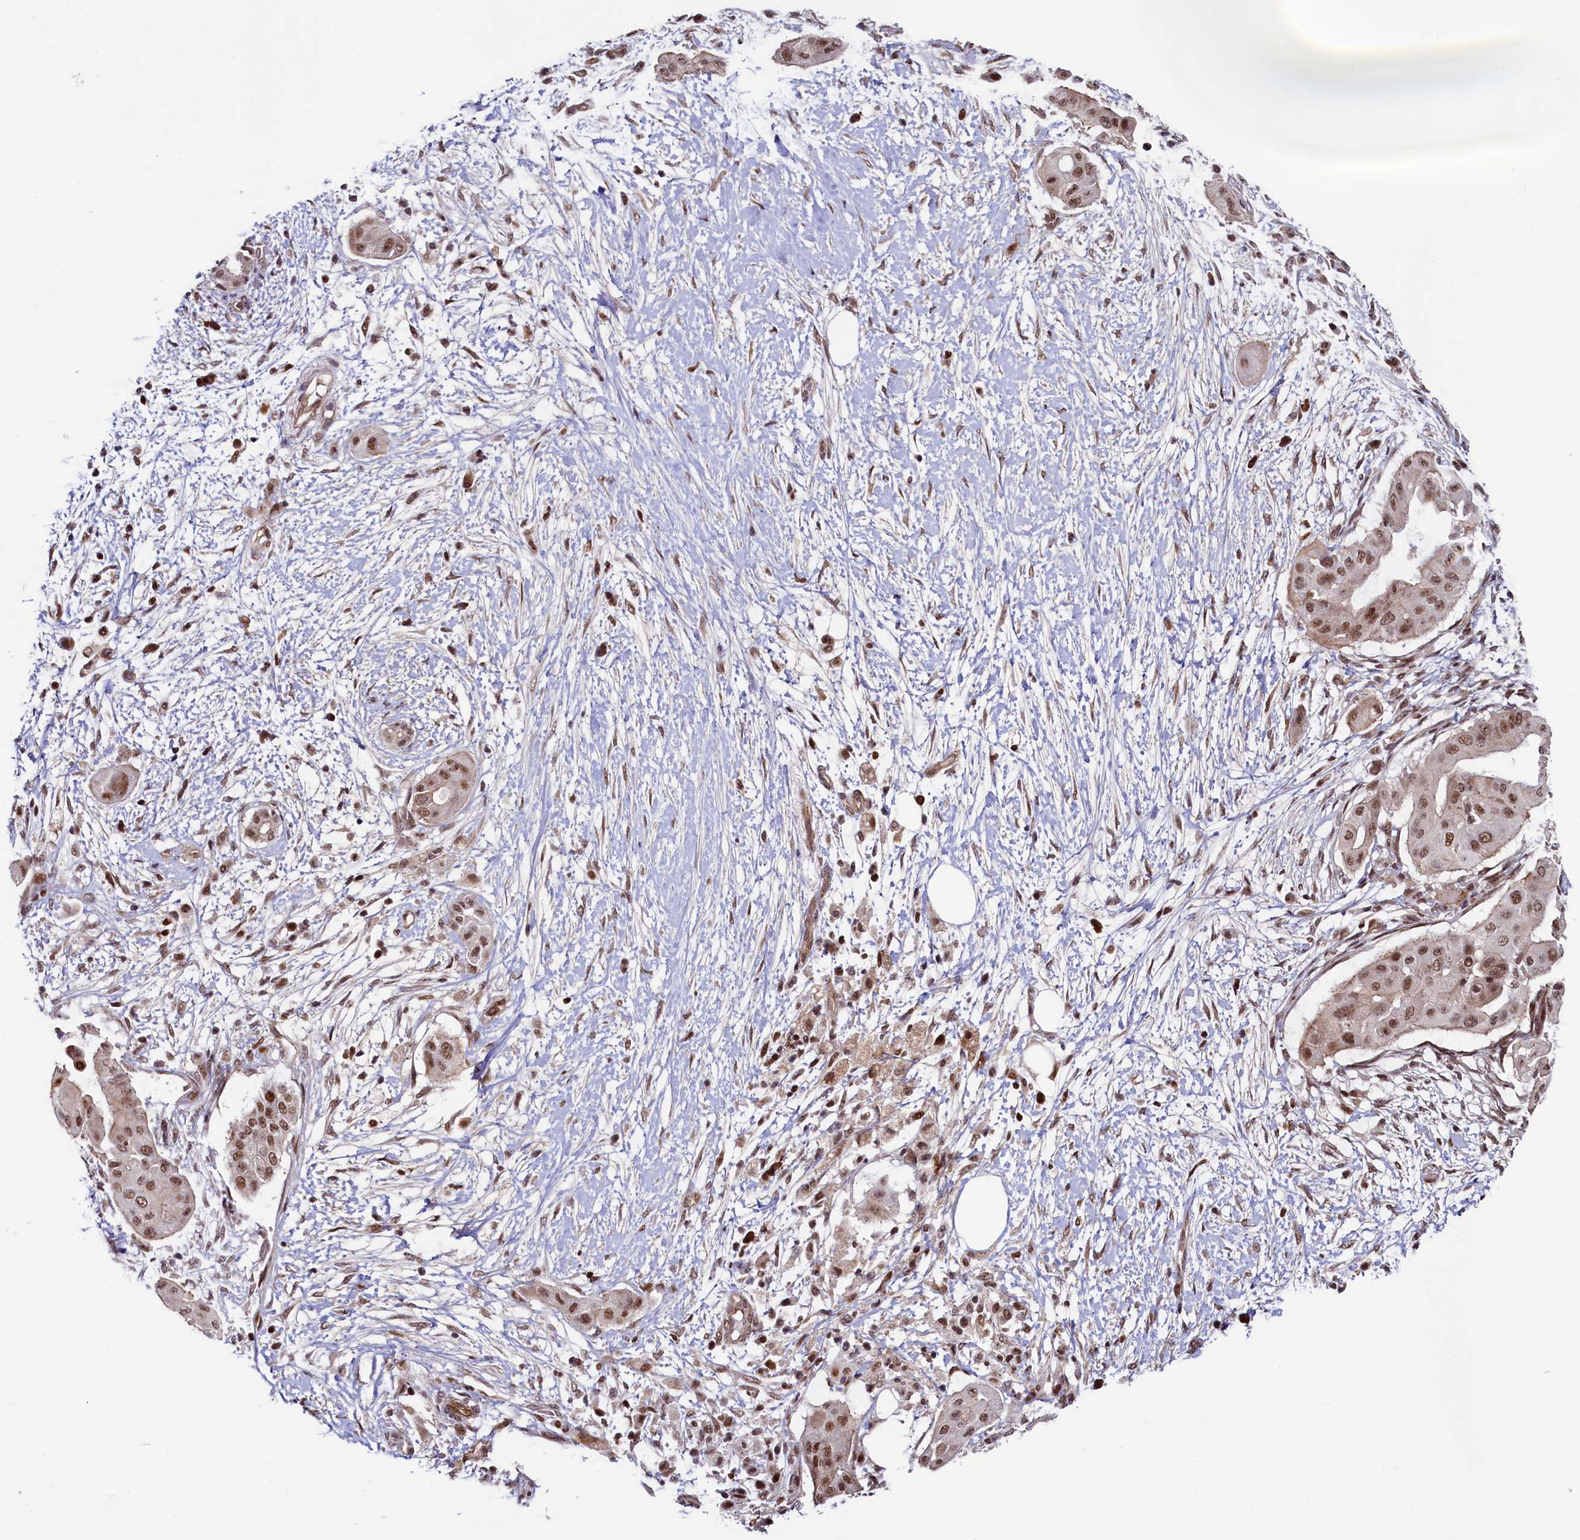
{"staining": {"intensity": "moderate", "quantity": ">75%", "location": "nuclear"}, "tissue": "pancreatic cancer", "cell_type": "Tumor cells", "image_type": "cancer", "snomed": [{"axis": "morphology", "description": "Adenocarcinoma, NOS"}, {"axis": "topography", "description": "Pancreas"}], "caption": "Tumor cells reveal medium levels of moderate nuclear staining in approximately >75% of cells in adenocarcinoma (pancreatic). (DAB IHC with brightfield microscopy, high magnification).", "gene": "LEO1", "patient": {"sex": "male", "age": 68}}